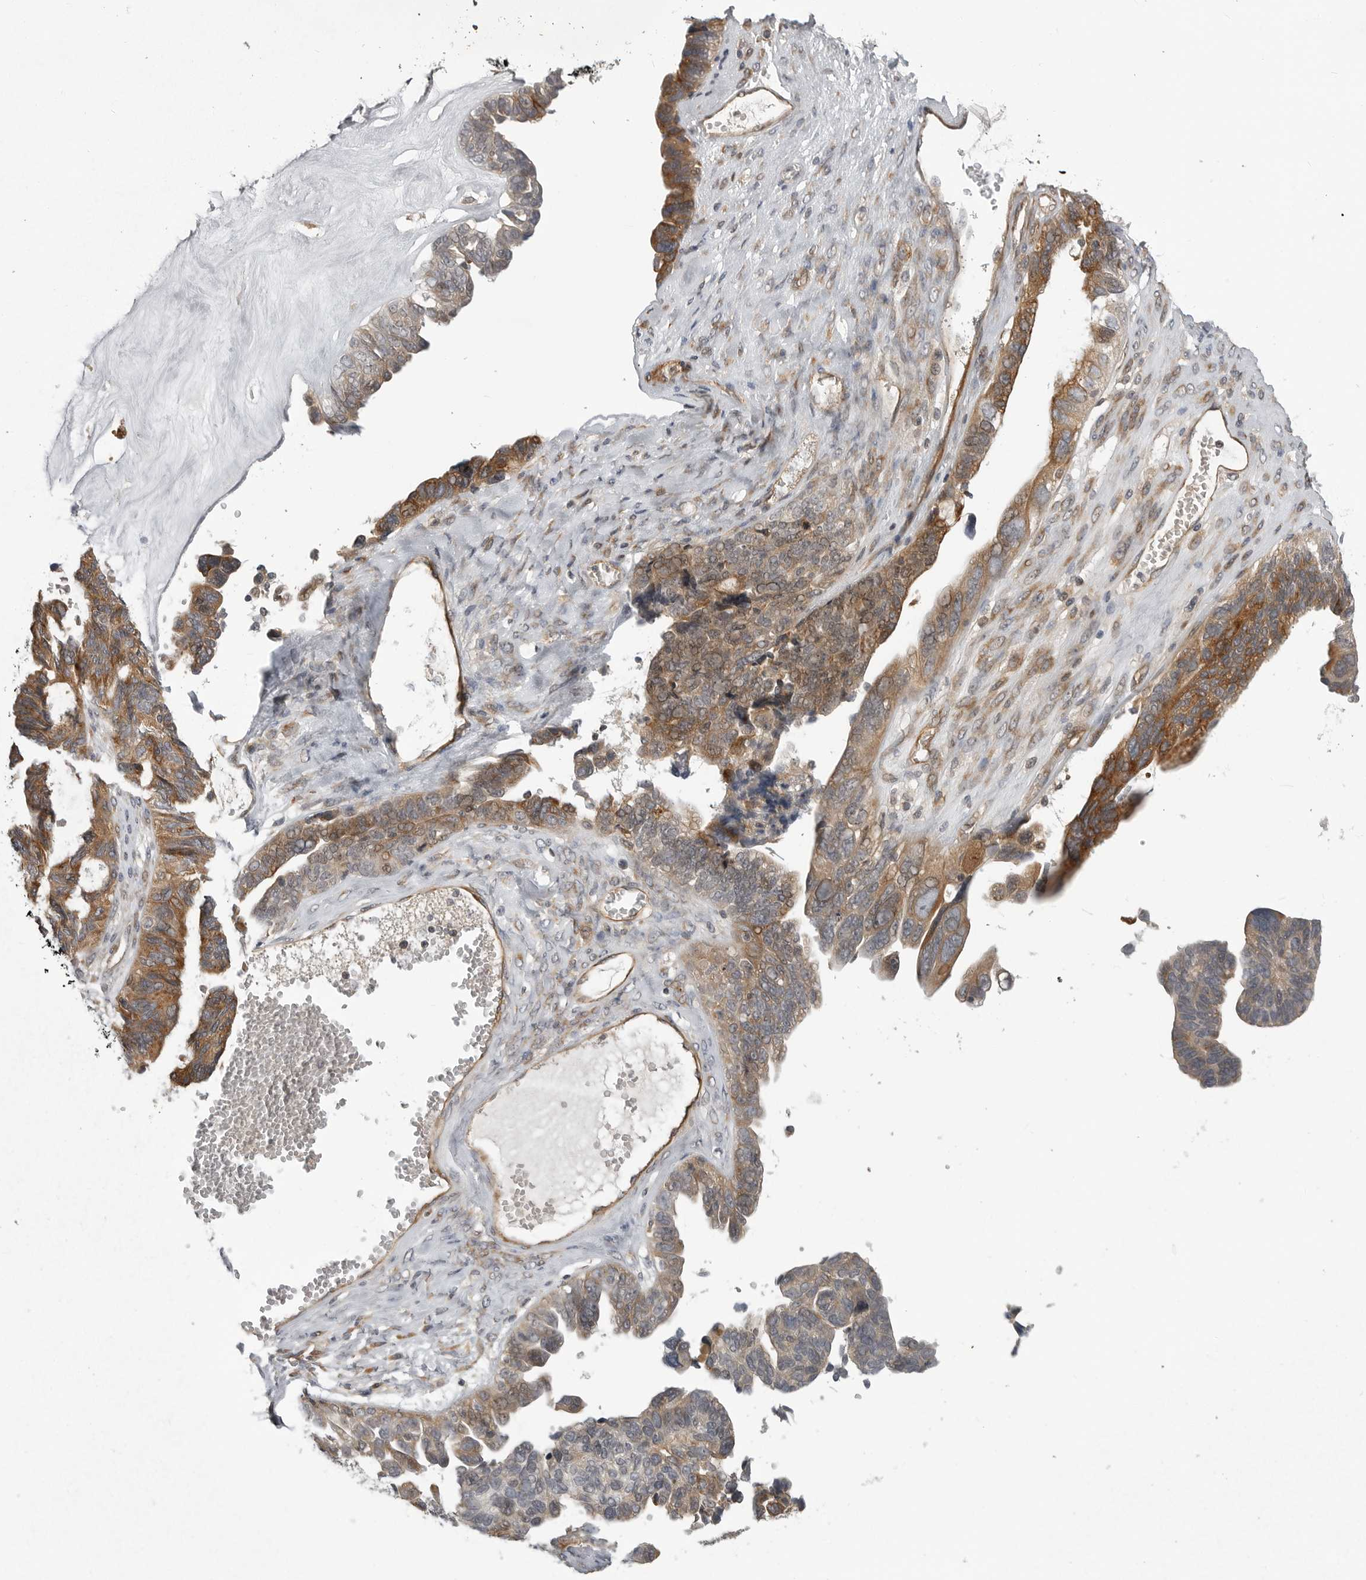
{"staining": {"intensity": "moderate", "quantity": ">75%", "location": "cytoplasmic/membranous"}, "tissue": "ovarian cancer", "cell_type": "Tumor cells", "image_type": "cancer", "snomed": [{"axis": "morphology", "description": "Cystadenocarcinoma, serous, NOS"}, {"axis": "topography", "description": "Ovary"}], "caption": "An IHC histopathology image of neoplastic tissue is shown. Protein staining in brown shows moderate cytoplasmic/membranous positivity in ovarian cancer (serous cystadenocarcinoma) within tumor cells. (IHC, brightfield microscopy, high magnification).", "gene": "LRRC45", "patient": {"sex": "female", "age": 79}}